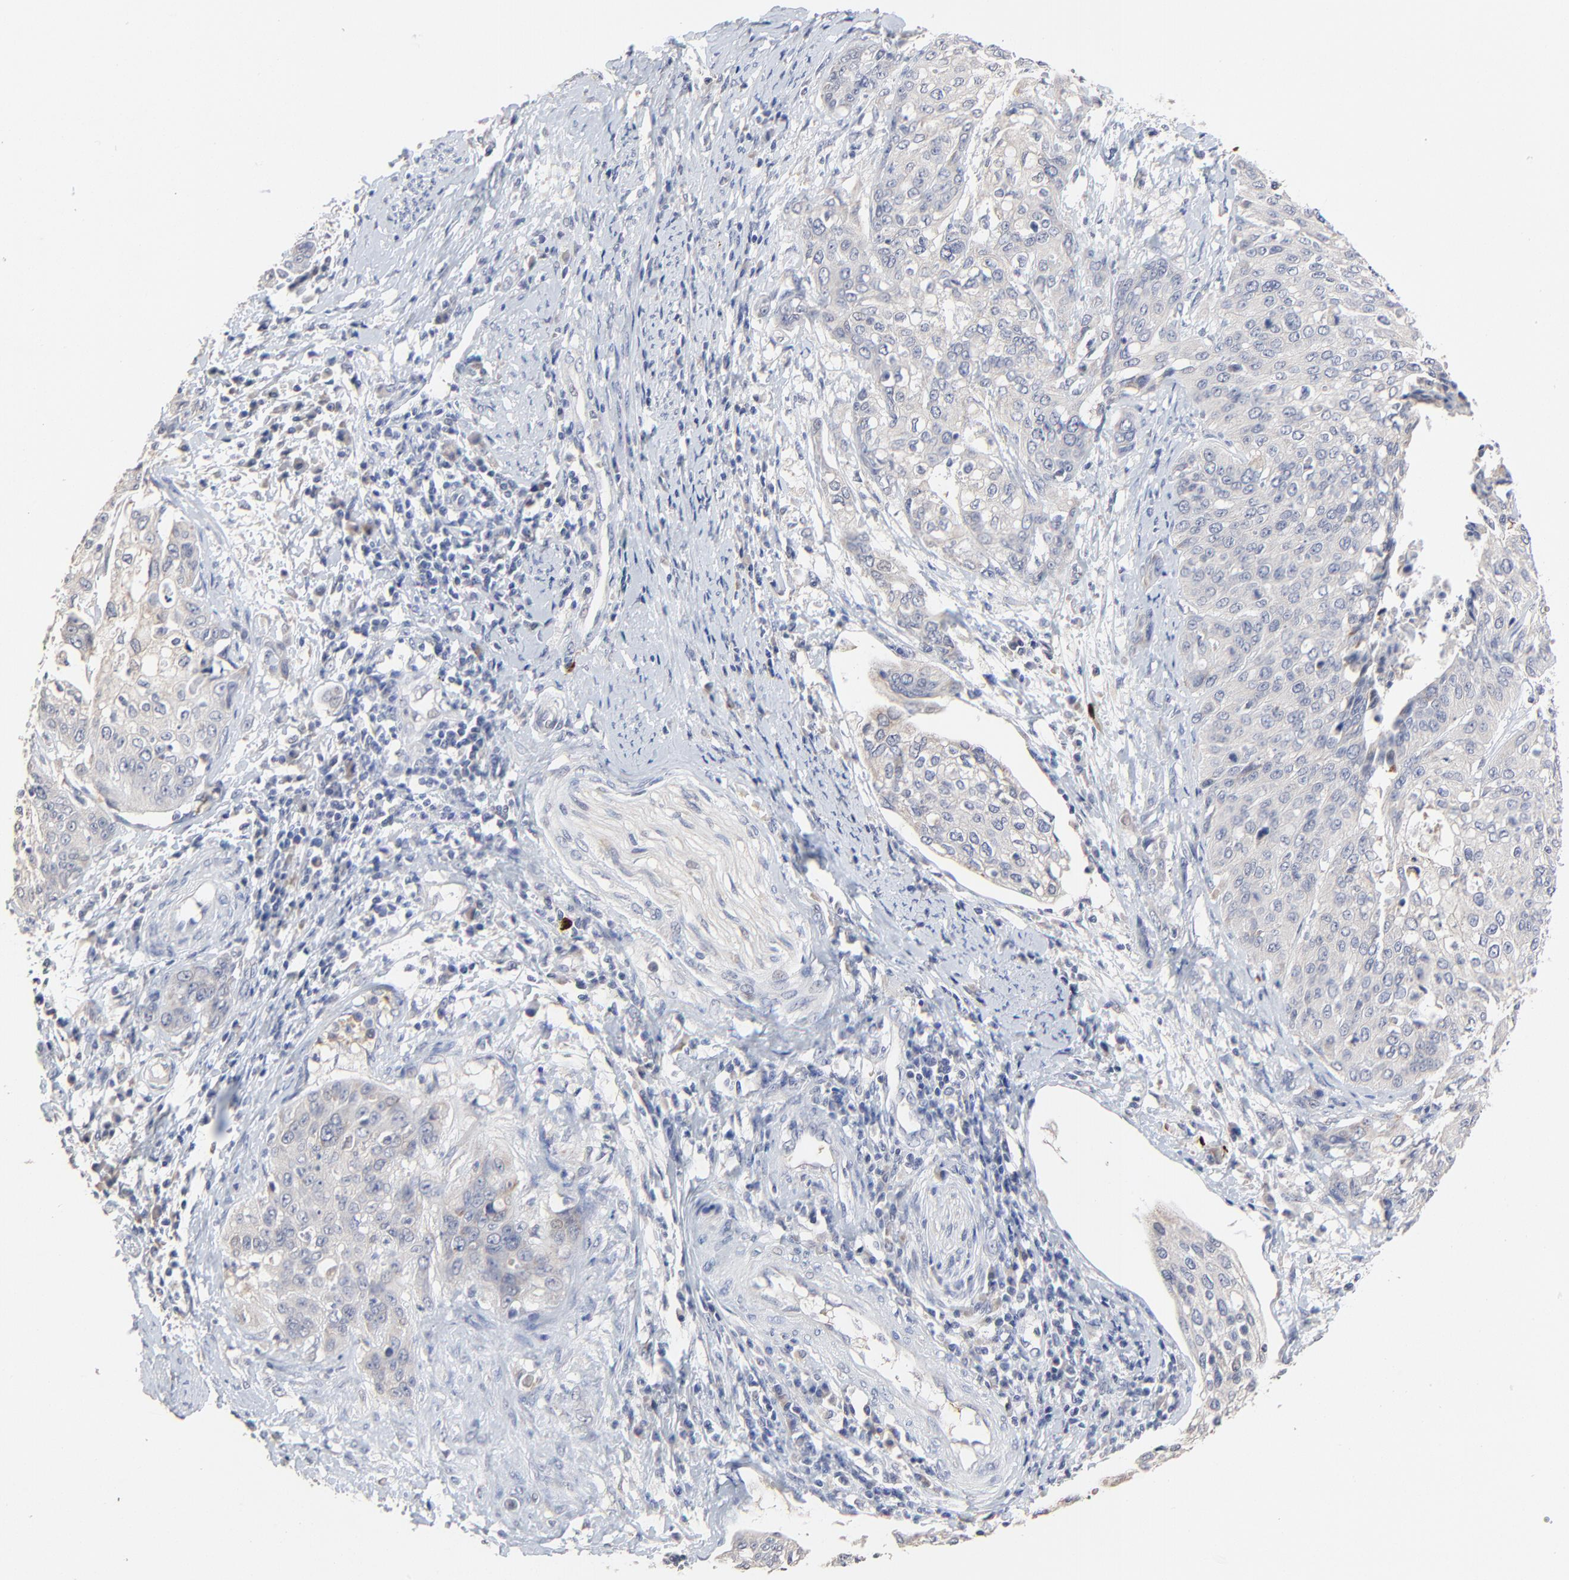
{"staining": {"intensity": "weak", "quantity": "25%-75%", "location": "cytoplasmic/membranous"}, "tissue": "cervical cancer", "cell_type": "Tumor cells", "image_type": "cancer", "snomed": [{"axis": "morphology", "description": "Squamous cell carcinoma, NOS"}, {"axis": "topography", "description": "Cervix"}], "caption": "There is low levels of weak cytoplasmic/membranous positivity in tumor cells of cervical cancer, as demonstrated by immunohistochemical staining (brown color).", "gene": "FANCB", "patient": {"sex": "female", "age": 41}}